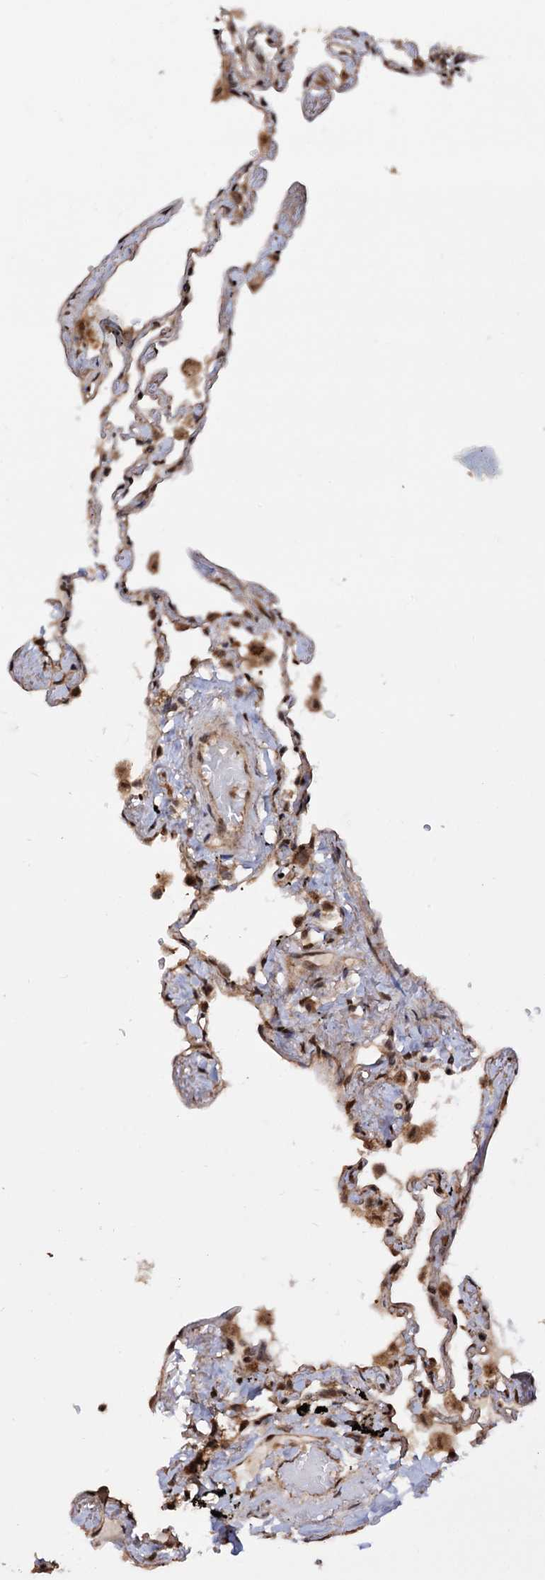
{"staining": {"intensity": "moderate", "quantity": ">75%", "location": "cytoplasmic/membranous,nuclear"}, "tissue": "lung", "cell_type": "Alveolar cells", "image_type": "normal", "snomed": [{"axis": "morphology", "description": "Normal tissue, NOS"}, {"axis": "topography", "description": "Lung"}], "caption": "Alveolar cells reveal moderate cytoplasmic/membranous,nuclear expression in about >75% of cells in benign lung.", "gene": "PIGB", "patient": {"sex": "female", "age": 67}}